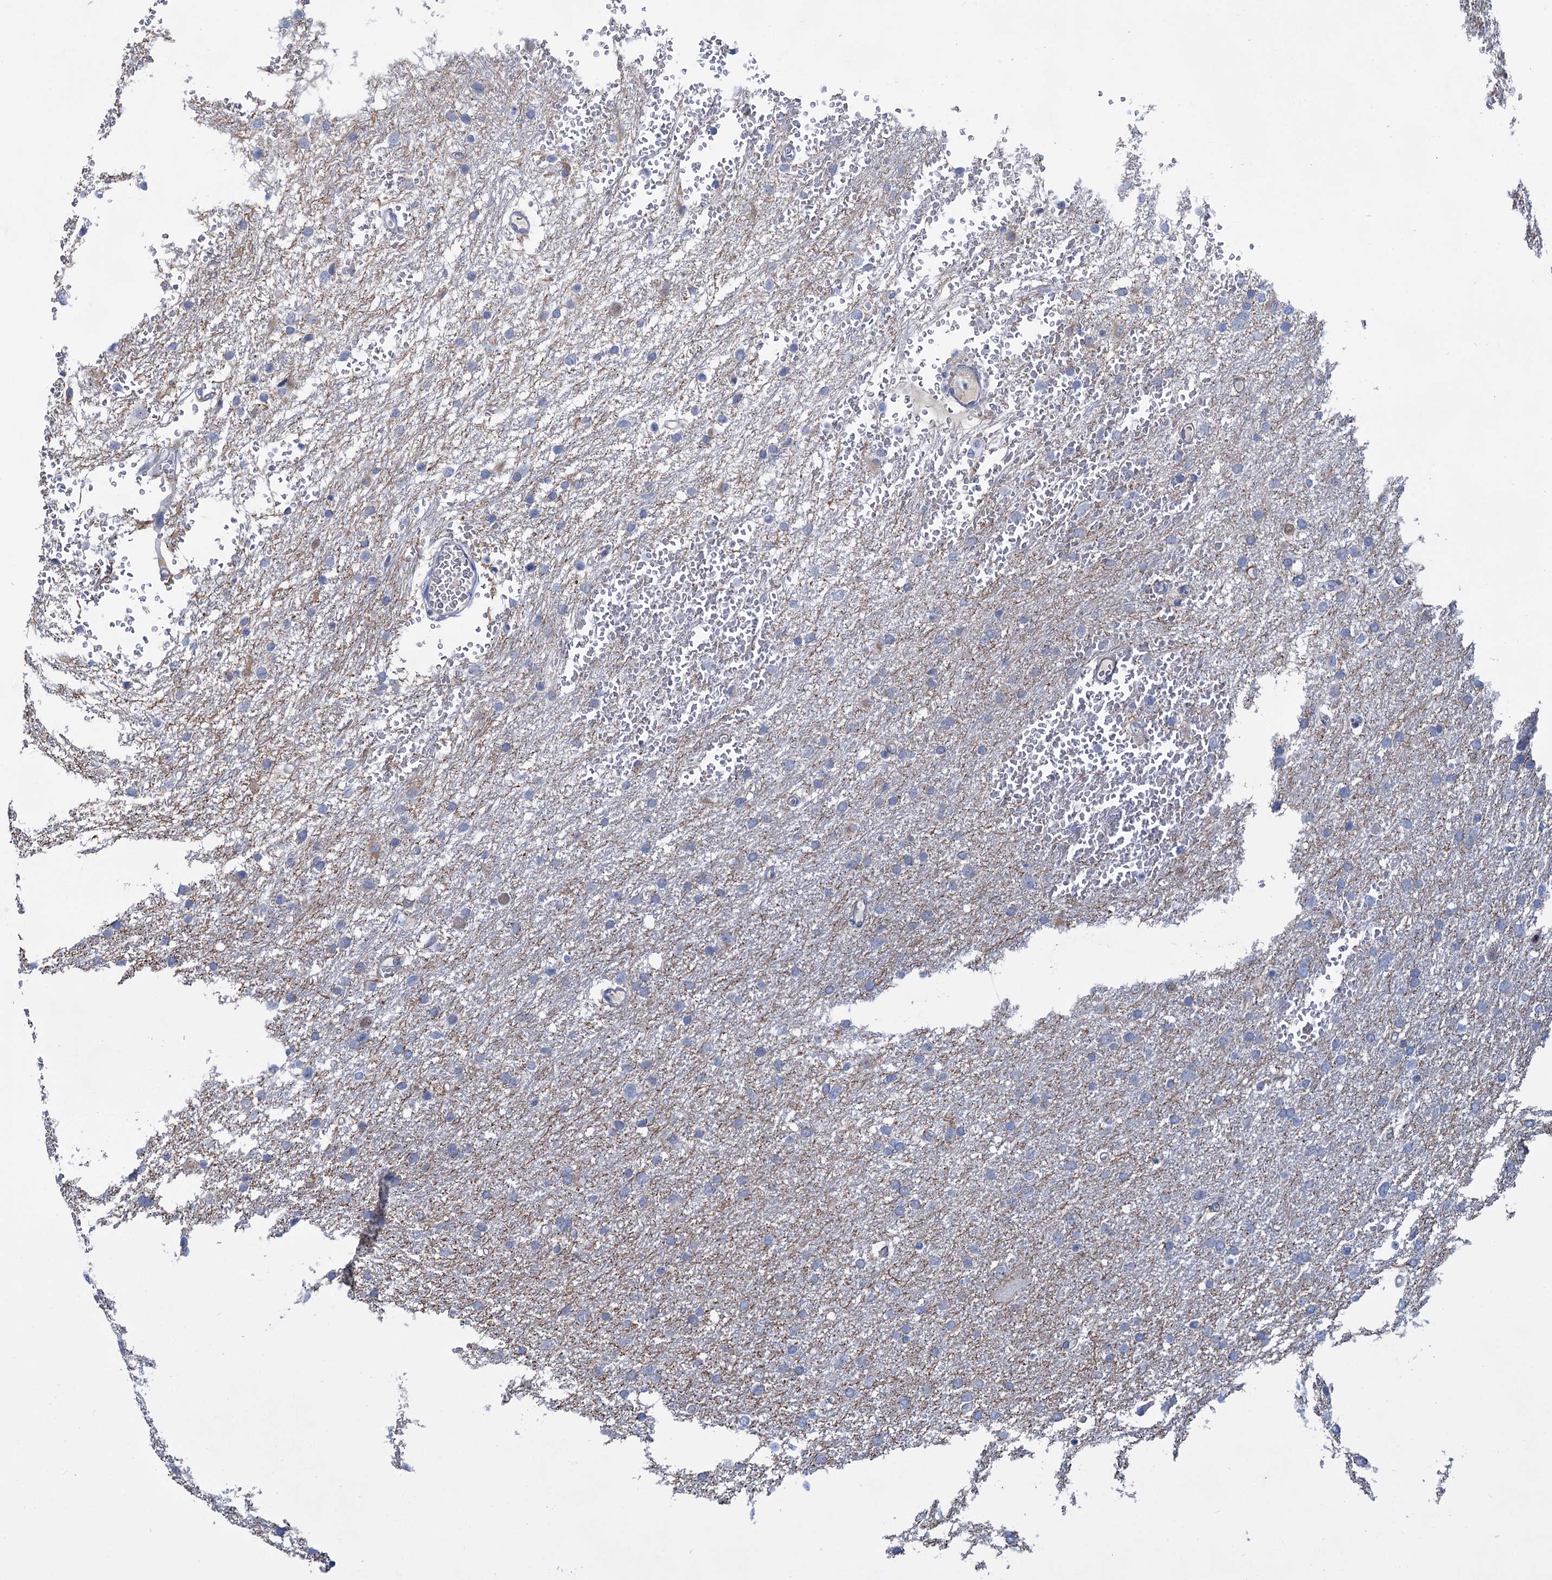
{"staining": {"intensity": "negative", "quantity": "none", "location": "none"}, "tissue": "glioma", "cell_type": "Tumor cells", "image_type": "cancer", "snomed": [{"axis": "morphology", "description": "Glioma, malignant, High grade"}, {"axis": "topography", "description": "Cerebral cortex"}], "caption": "The IHC histopathology image has no significant expression in tumor cells of glioma tissue.", "gene": "FAM111B", "patient": {"sex": "female", "age": 36}}